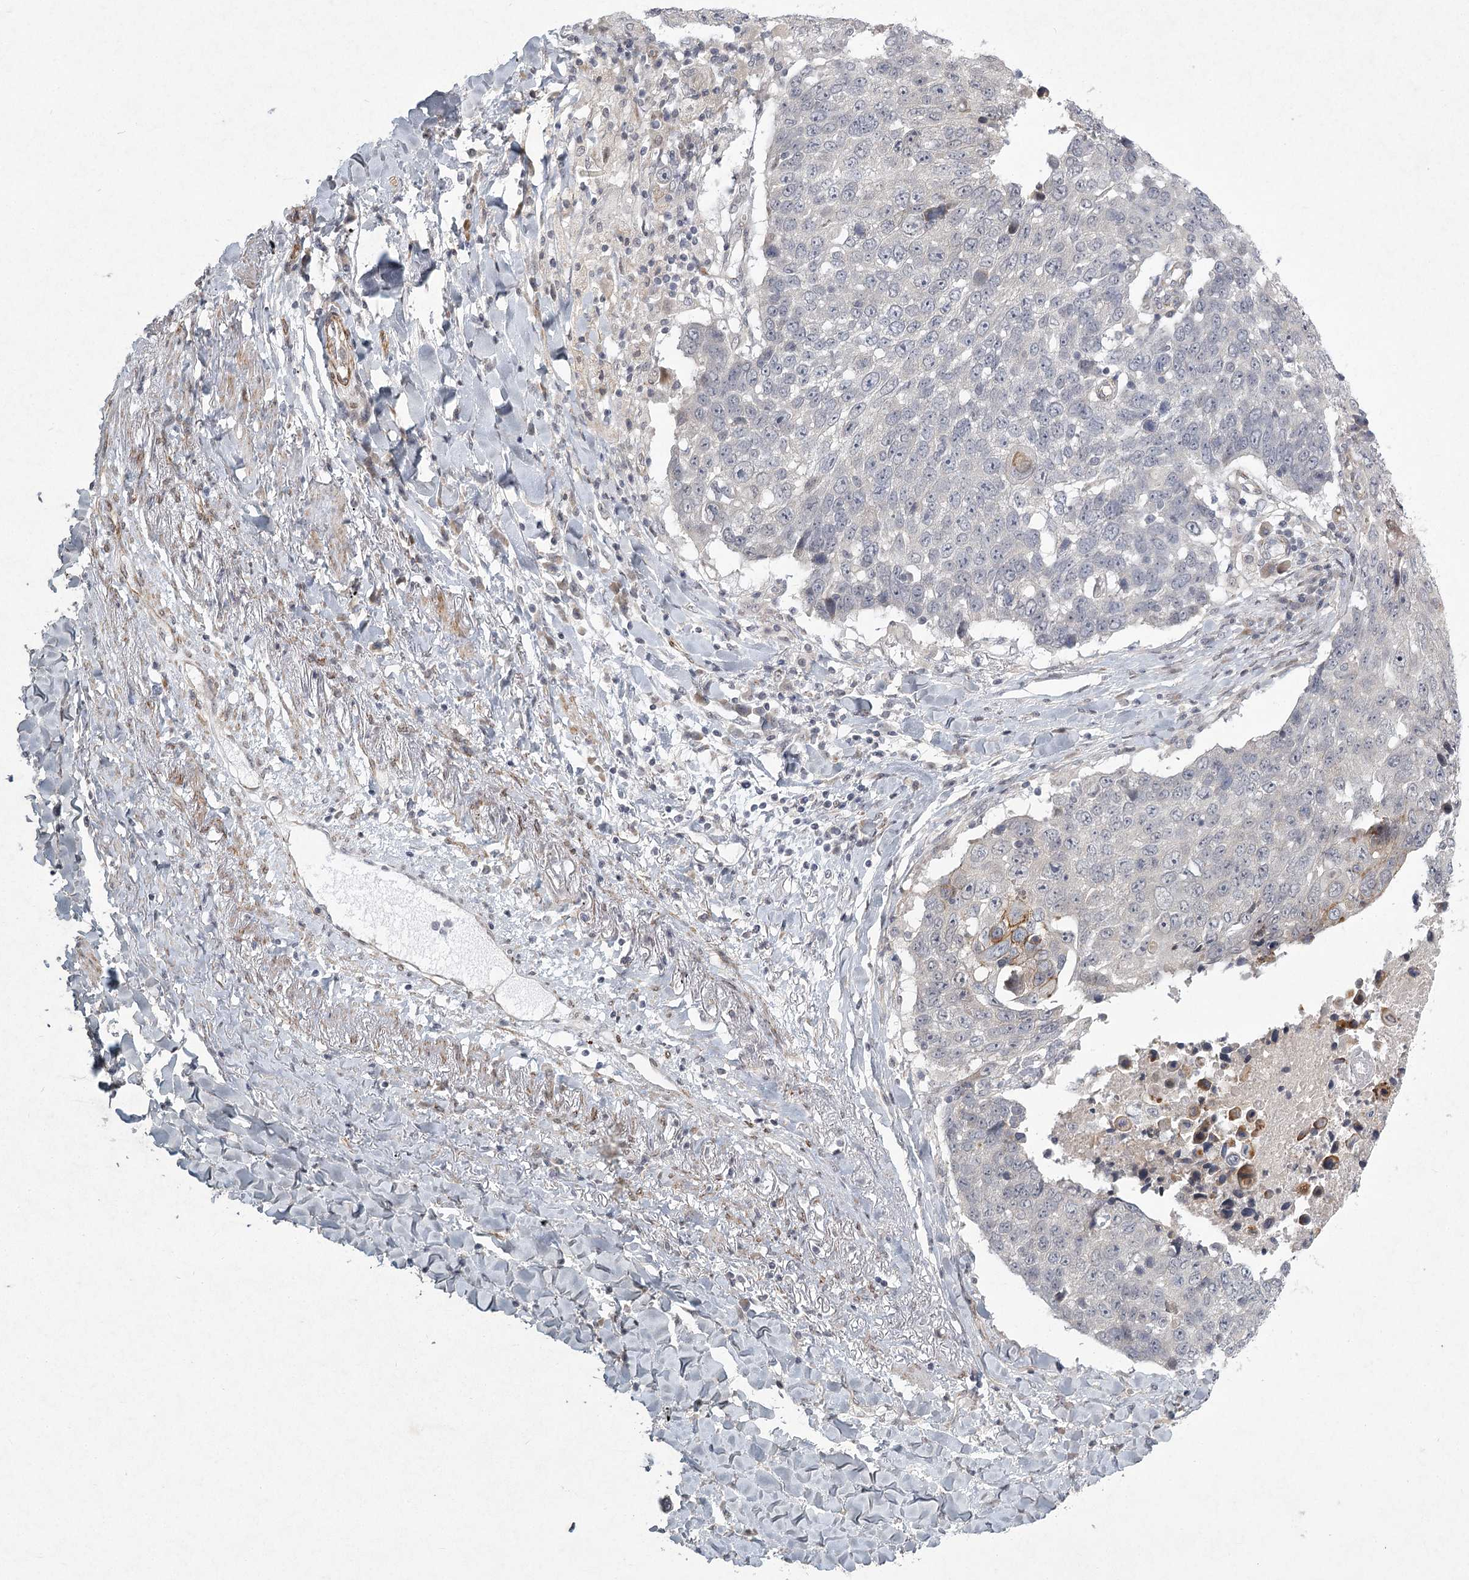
{"staining": {"intensity": "negative", "quantity": "none", "location": "none"}, "tissue": "lung cancer", "cell_type": "Tumor cells", "image_type": "cancer", "snomed": [{"axis": "morphology", "description": "Squamous cell carcinoma, NOS"}, {"axis": "topography", "description": "Lung"}], "caption": "Immunohistochemistry of lung cancer reveals no staining in tumor cells. (DAB (3,3'-diaminobenzidine) immunohistochemistry with hematoxylin counter stain).", "gene": "MEPE", "patient": {"sex": "male", "age": 66}}